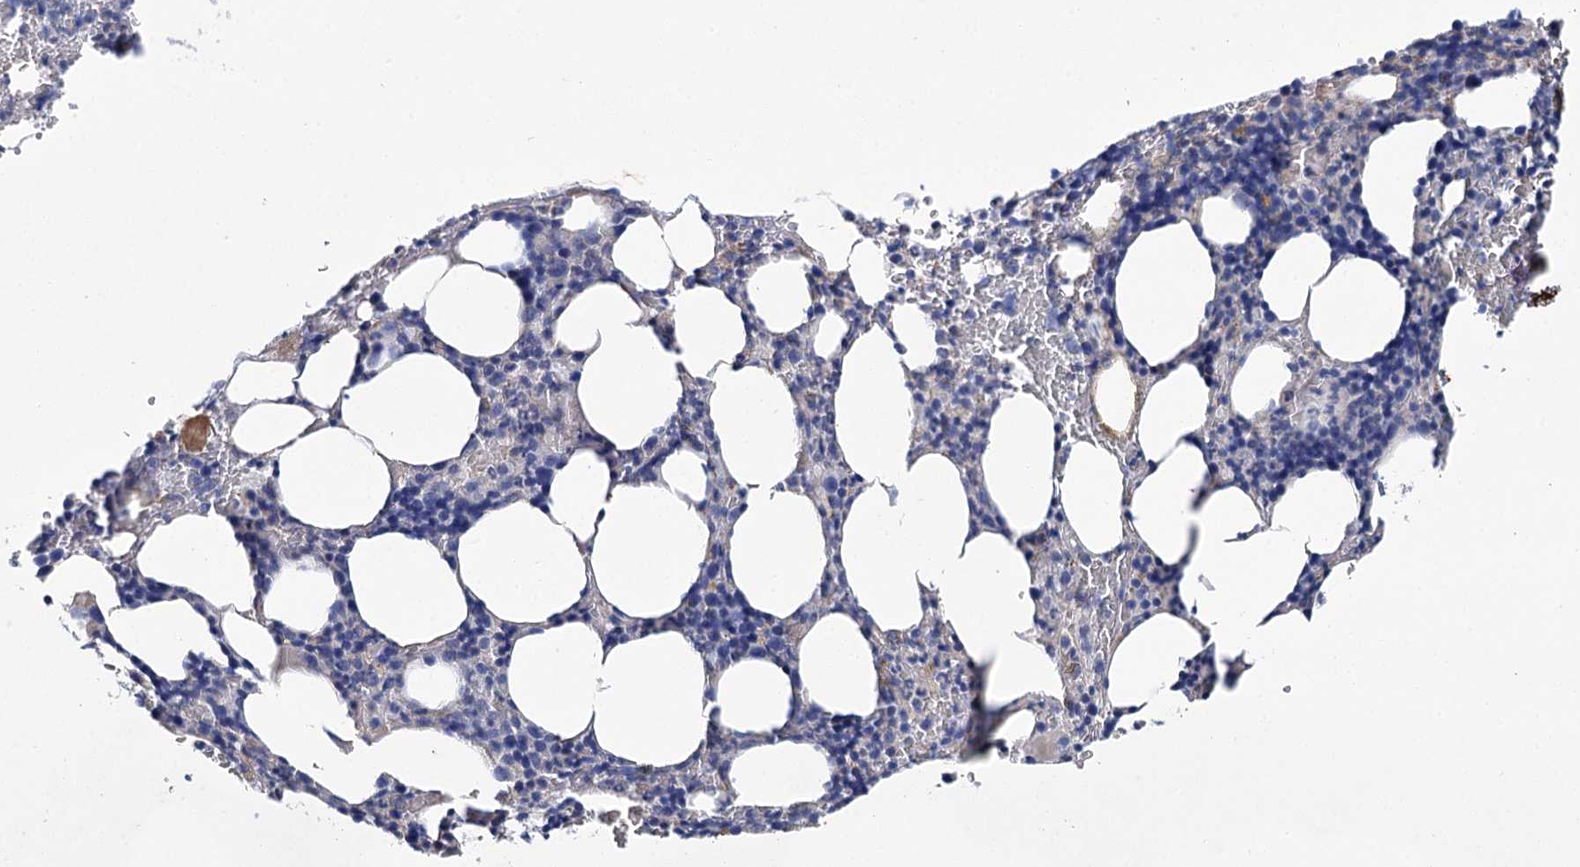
{"staining": {"intensity": "negative", "quantity": "none", "location": "none"}, "tissue": "bone marrow", "cell_type": "Hematopoietic cells", "image_type": "normal", "snomed": [{"axis": "morphology", "description": "Normal tissue, NOS"}, {"axis": "topography", "description": "Bone marrow"}], "caption": "This is an immunohistochemistry histopathology image of normal bone marrow. There is no expression in hematopoietic cells.", "gene": "EPYC", "patient": {"sex": "male", "age": 62}}